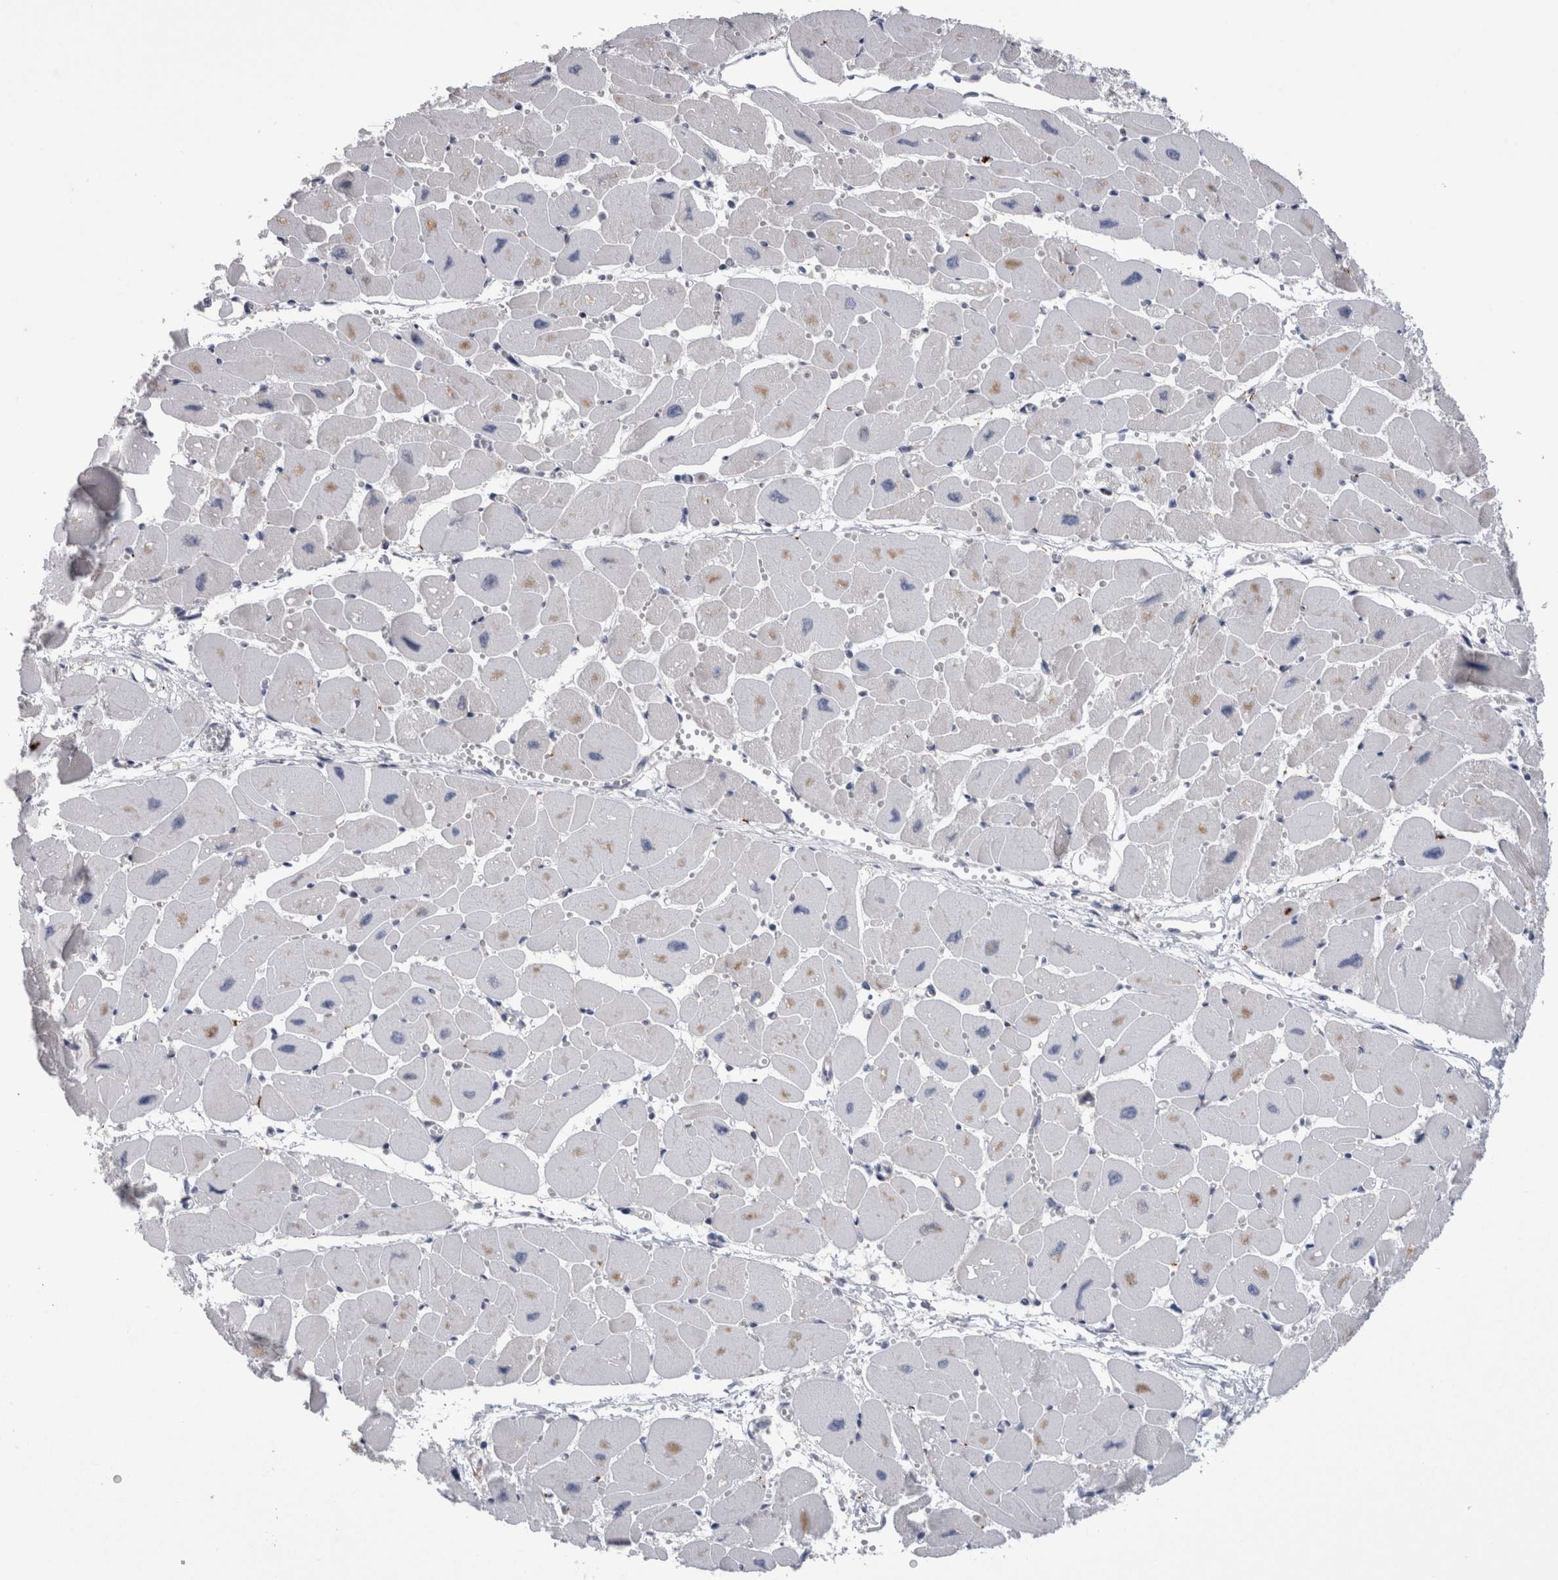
{"staining": {"intensity": "weak", "quantity": "<25%", "location": "cytoplasmic/membranous"}, "tissue": "heart muscle", "cell_type": "Cardiomyocytes", "image_type": "normal", "snomed": [{"axis": "morphology", "description": "Normal tissue, NOS"}, {"axis": "topography", "description": "Heart"}], "caption": "IHC micrograph of normal heart muscle stained for a protein (brown), which displays no expression in cardiomyocytes.", "gene": "DCTN6", "patient": {"sex": "female", "age": 54}}